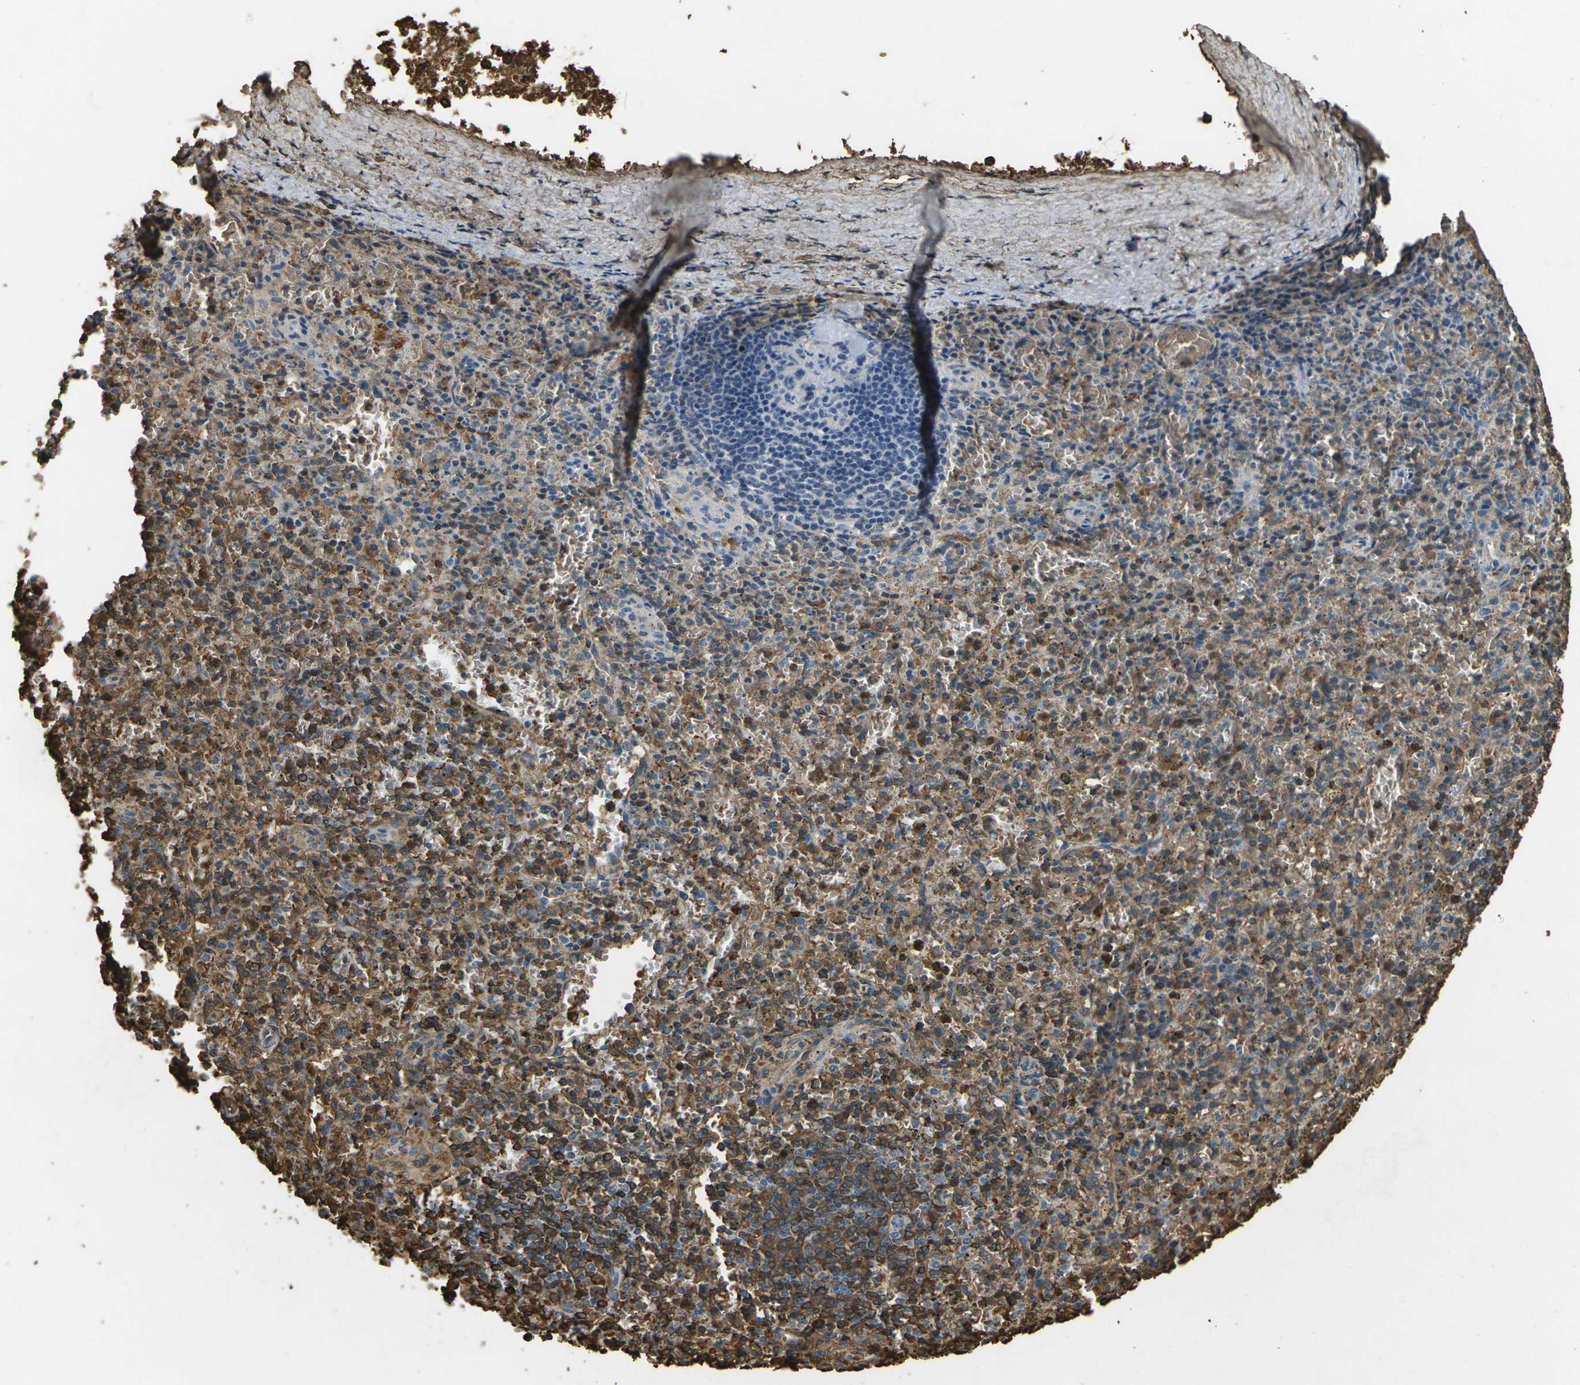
{"staining": {"intensity": "moderate", "quantity": ">75%", "location": "cytoplasmic/membranous"}, "tissue": "spleen", "cell_type": "Cells in red pulp", "image_type": "normal", "snomed": [{"axis": "morphology", "description": "Normal tissue, NOS"}, {"axis": "topography", "description": "Spleen"}], "caption": "A medium amount of moderate cytoplasmic/membranous expression is appreciated in approximately >75% of cells in red pulp in unremarkable spleen.", "gene": "HBB", "patient": {"sex": "male", "age": 72}}